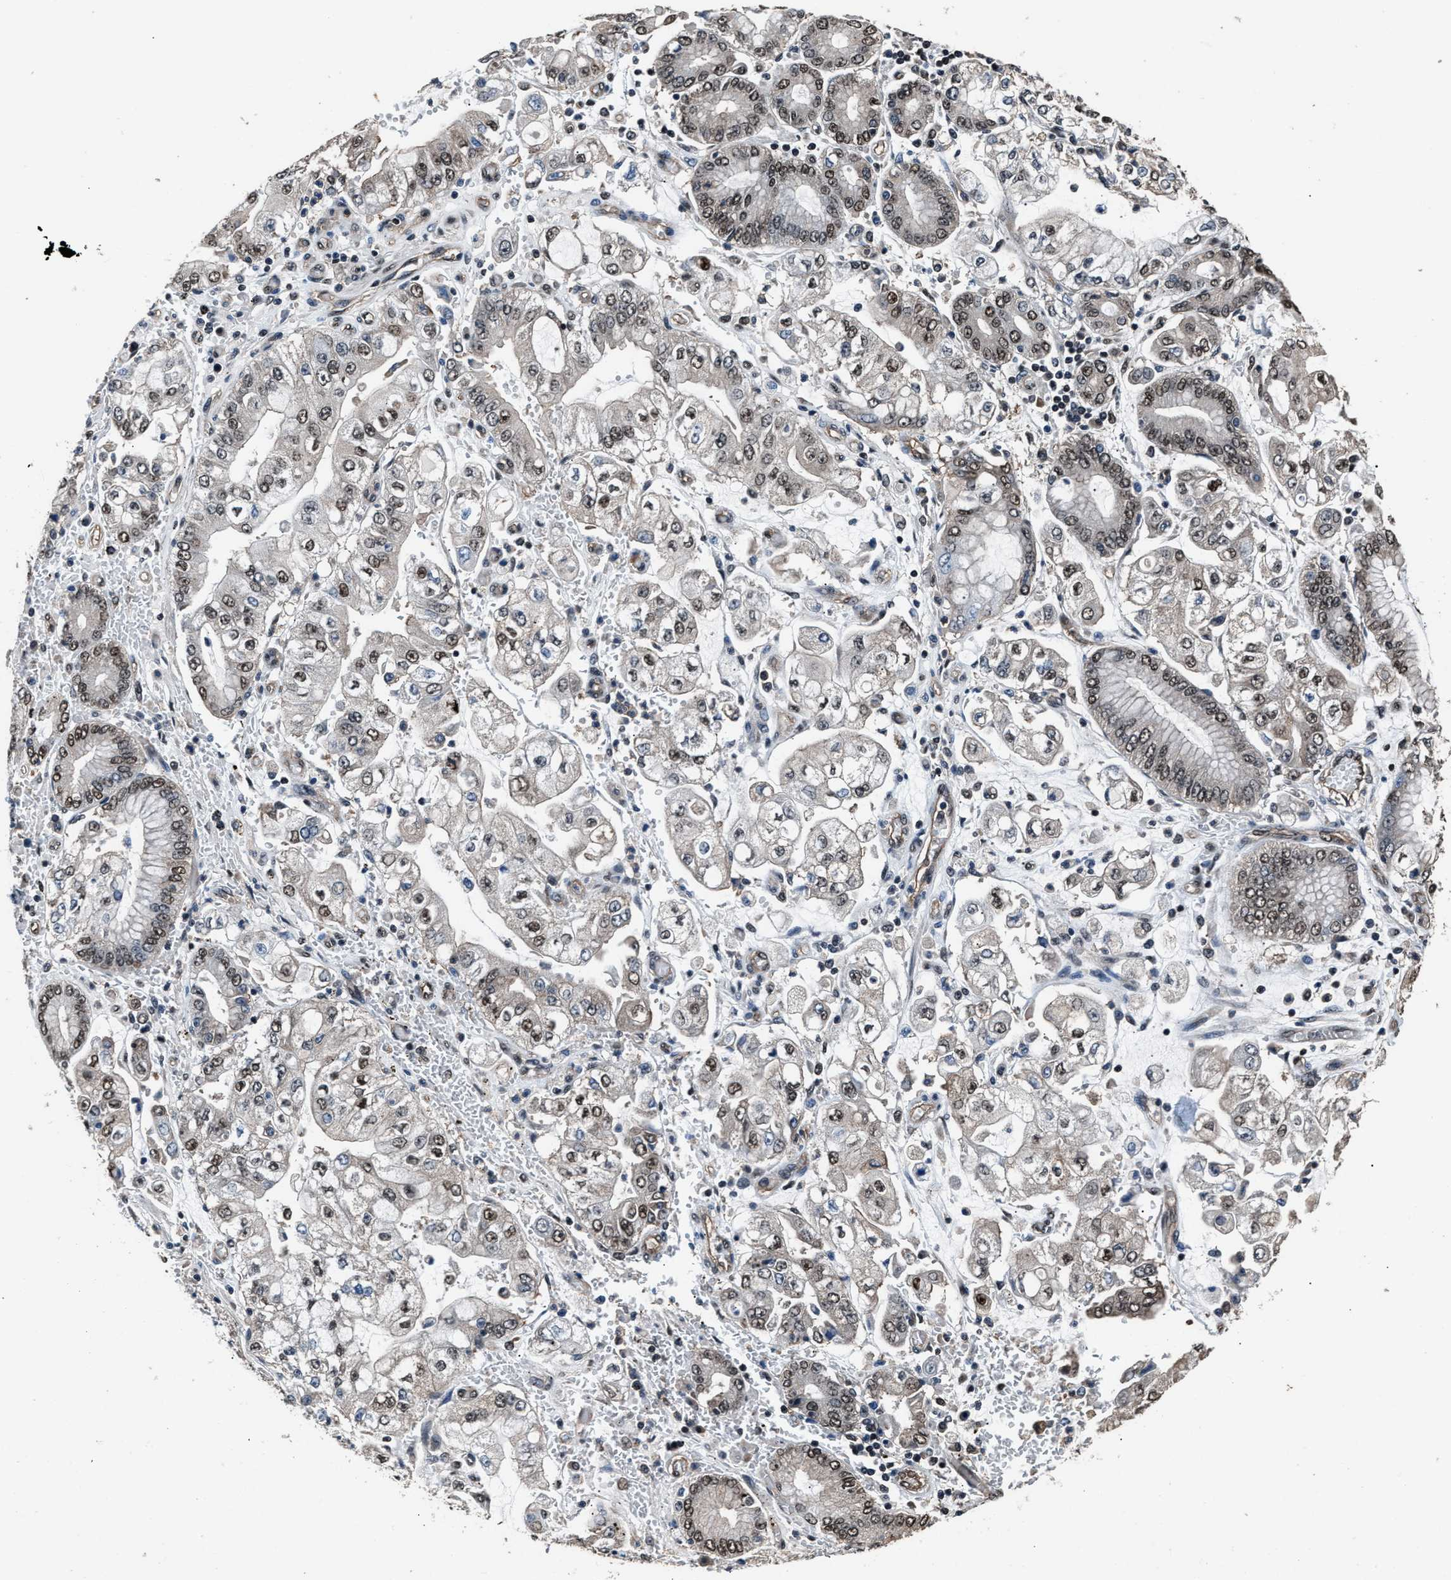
{"staining": {"intensity": "moderate", "quantity": ">75%", "location": "nuclear"}, "tissue": "stomach cancer", "cell_type": "Tumor cells", "image_type": "cancer", "snomed": [{"axis": "morphology", "description": "Adenocarcinoma, NOS"}, {"axis": "topography", "description": "Stomach"}], "caption": "This image exhibits stomach adenocarcinoma stained with IHC to label a protein in brown. The nuclear of tumor cells show moderate positivity for the protein. Nuclei are counter-stained blue.", "gene": "DFFA", "patient": {"sex": "male", "age": 76}}